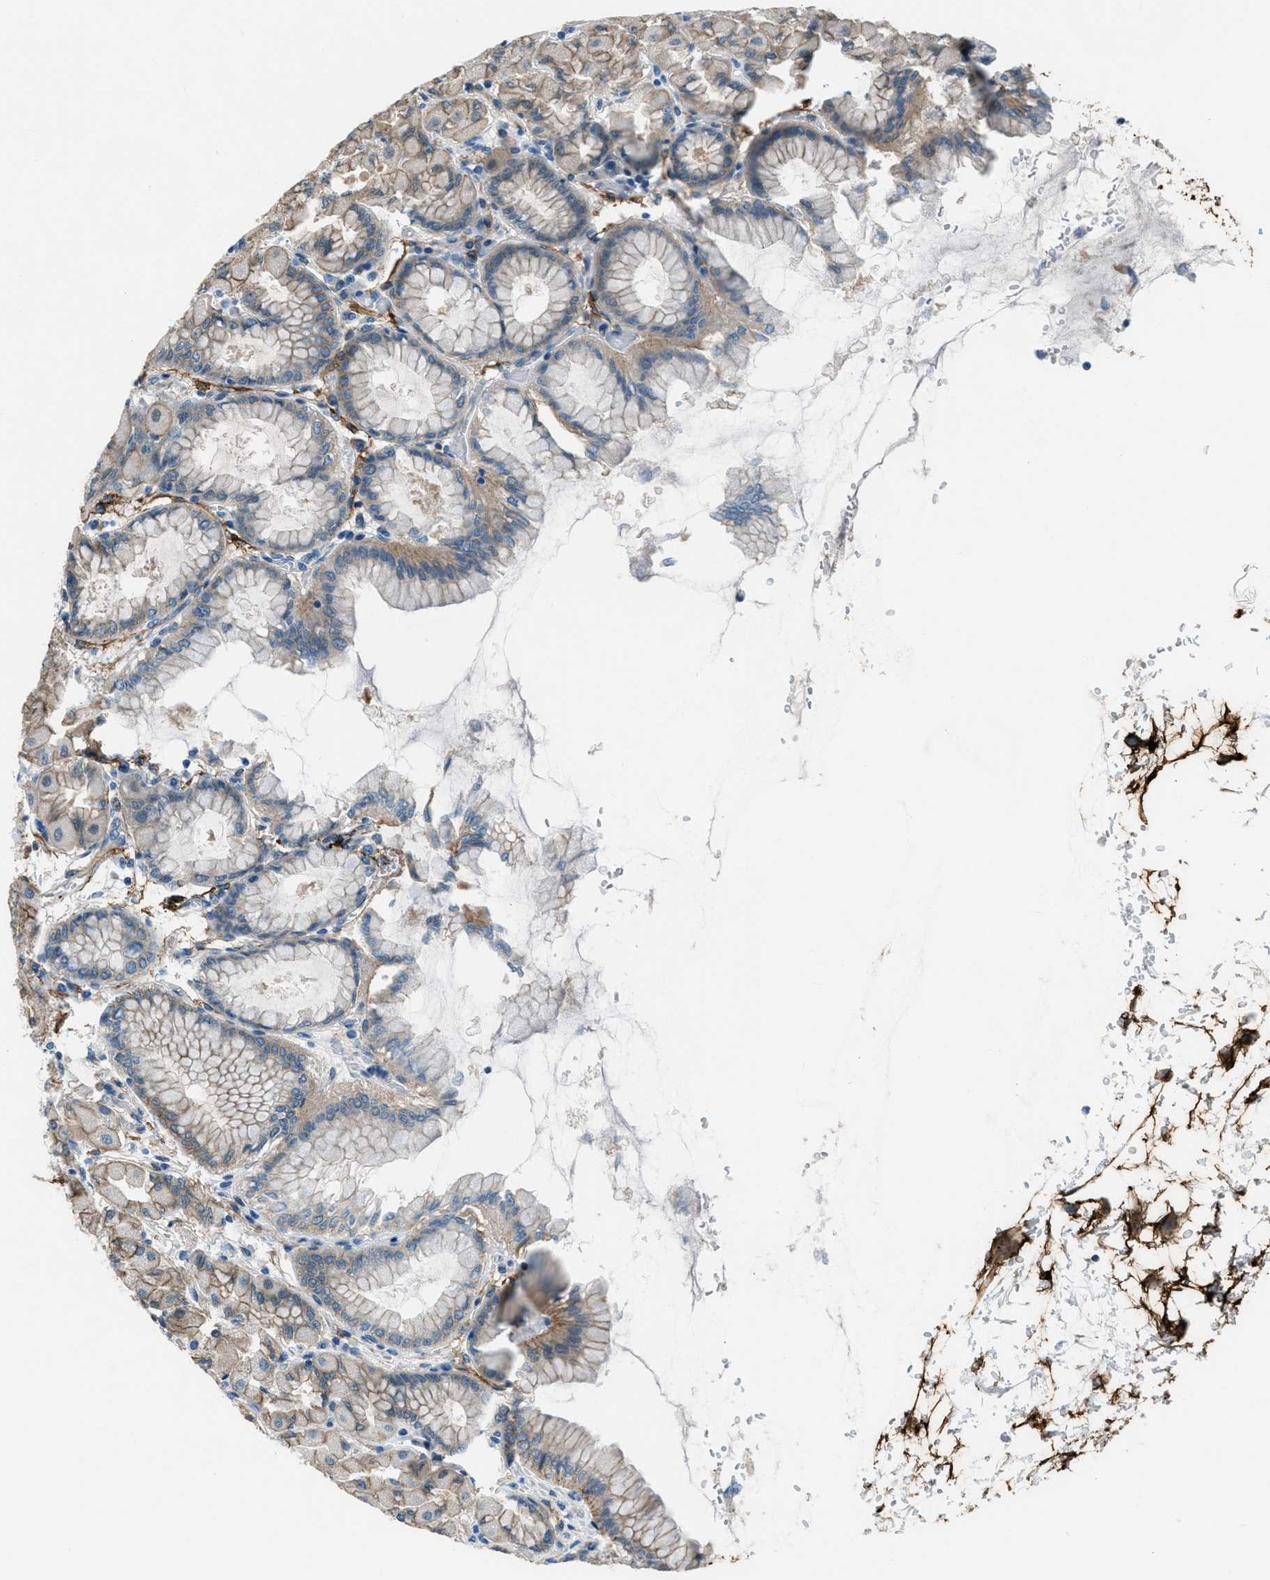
{"staining": {"intensity": "moderate", "quantity": ">75%", "location": "cytoplasmic/membranous"}, "tissue": "stomach", "cell_type": "Glandular cells", "image_type": "normal", "snomed": [{"axis": "morphology", "description": "Normal tissue, NOS"}, {"axis": "topography", "description": "Stomach, upper"}], "caption": "Moderate cytoplasmic/membranous expression is seen in approximately >75% of glandular cells in normal stomach. Nuclei are stained in blue.", "gene": "FBN1", "patient": {"sex": "female", "age": 56}}